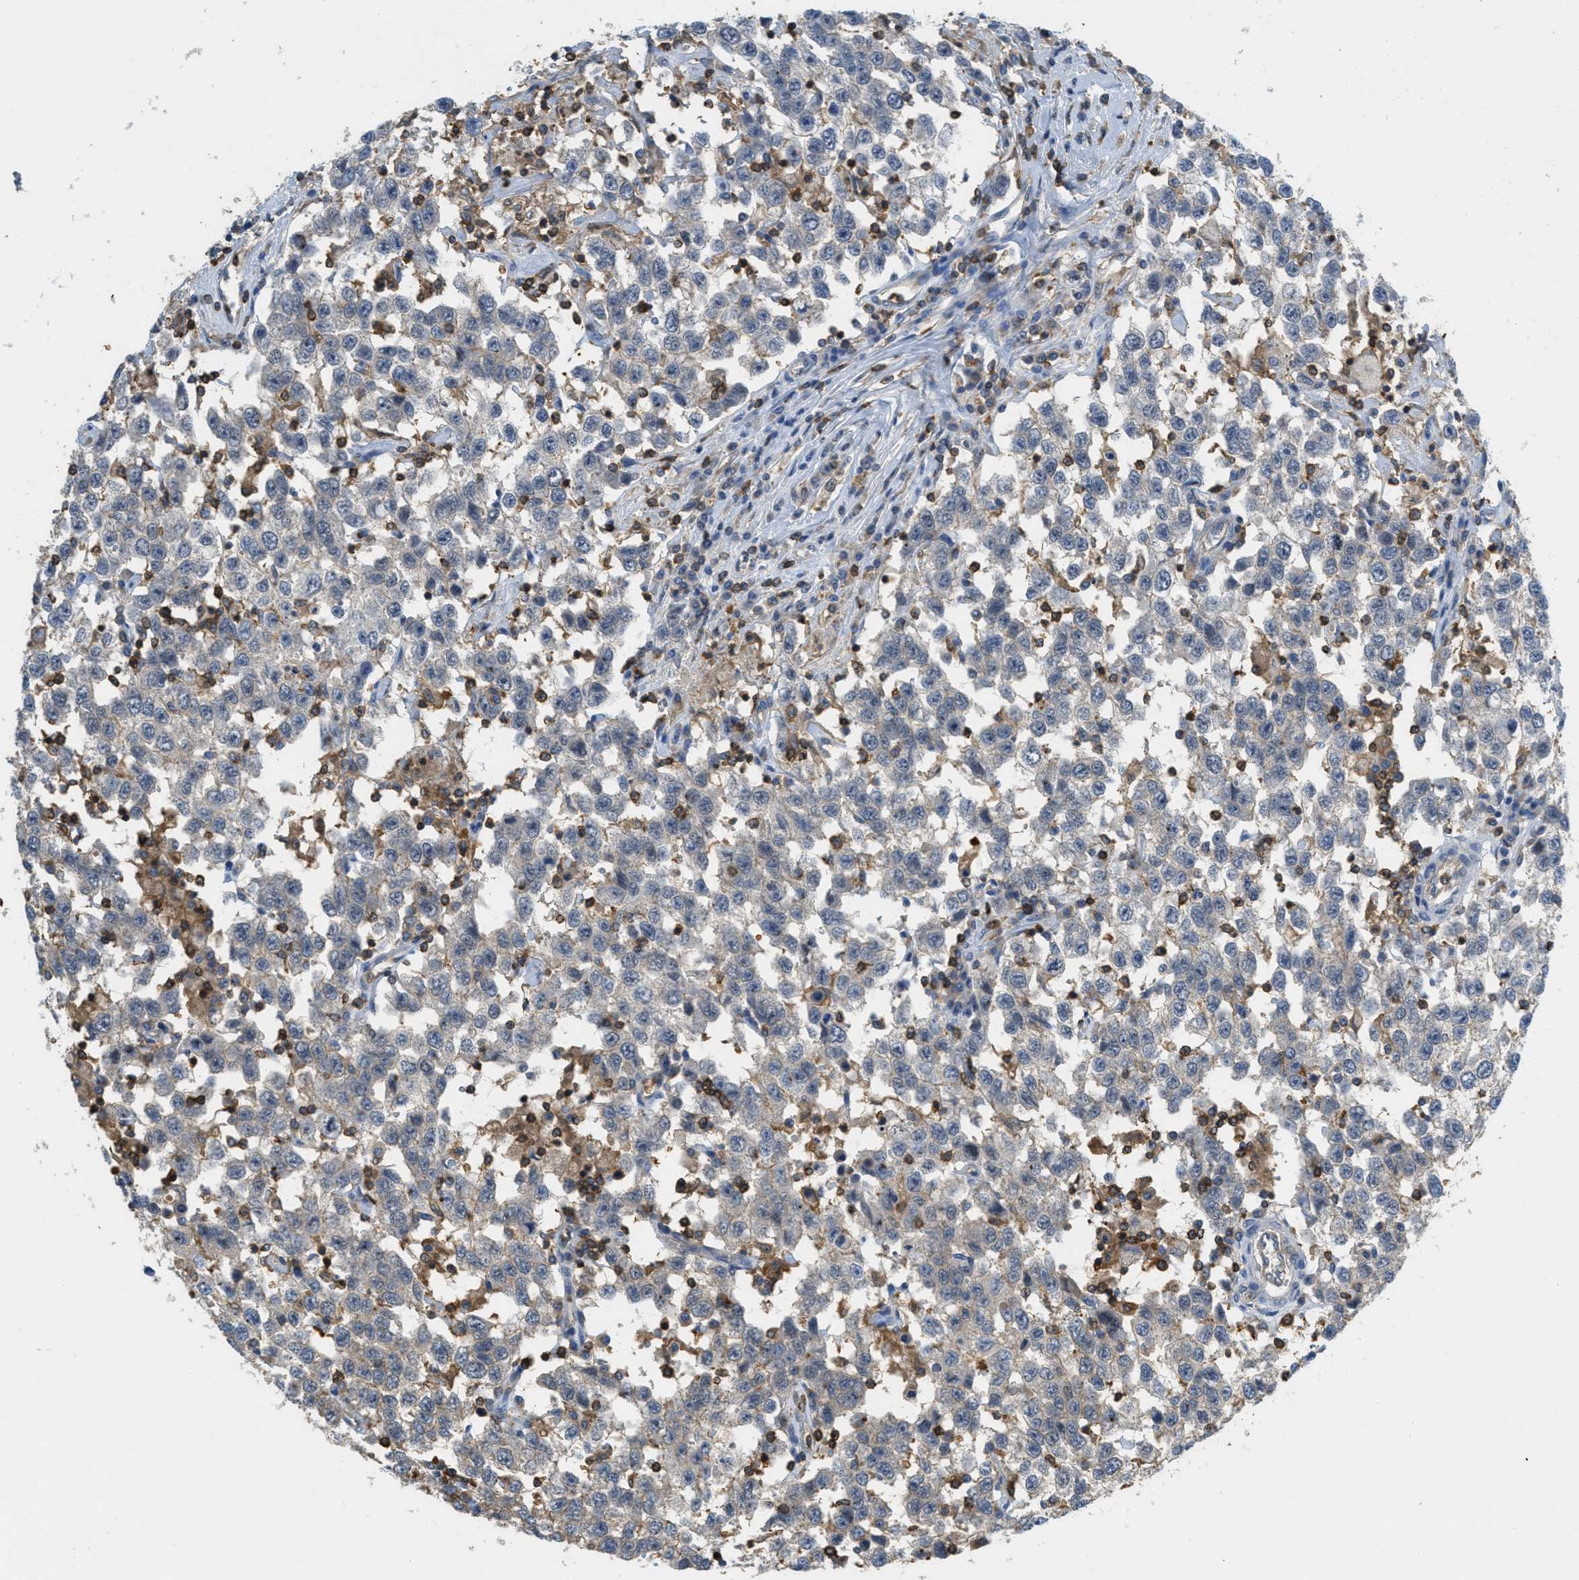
{"staining": {"intensity": "negative", "quantity": "none", "location": "none"}, "tissue": "testis cancer", "cell_type": "Tumor cells", "image_type": "cancer", "snomed": [{"axis": "morphology", "description": "Seminoma, NOS"}, {"axis": "topography", "description": "Testis"}], "caption": "Testis cancer was stained to show a protein in brown. There is no significant staining in tumor cells.", "gene": "GRIK2", "patient": {"sex": "male", "age": 41}}